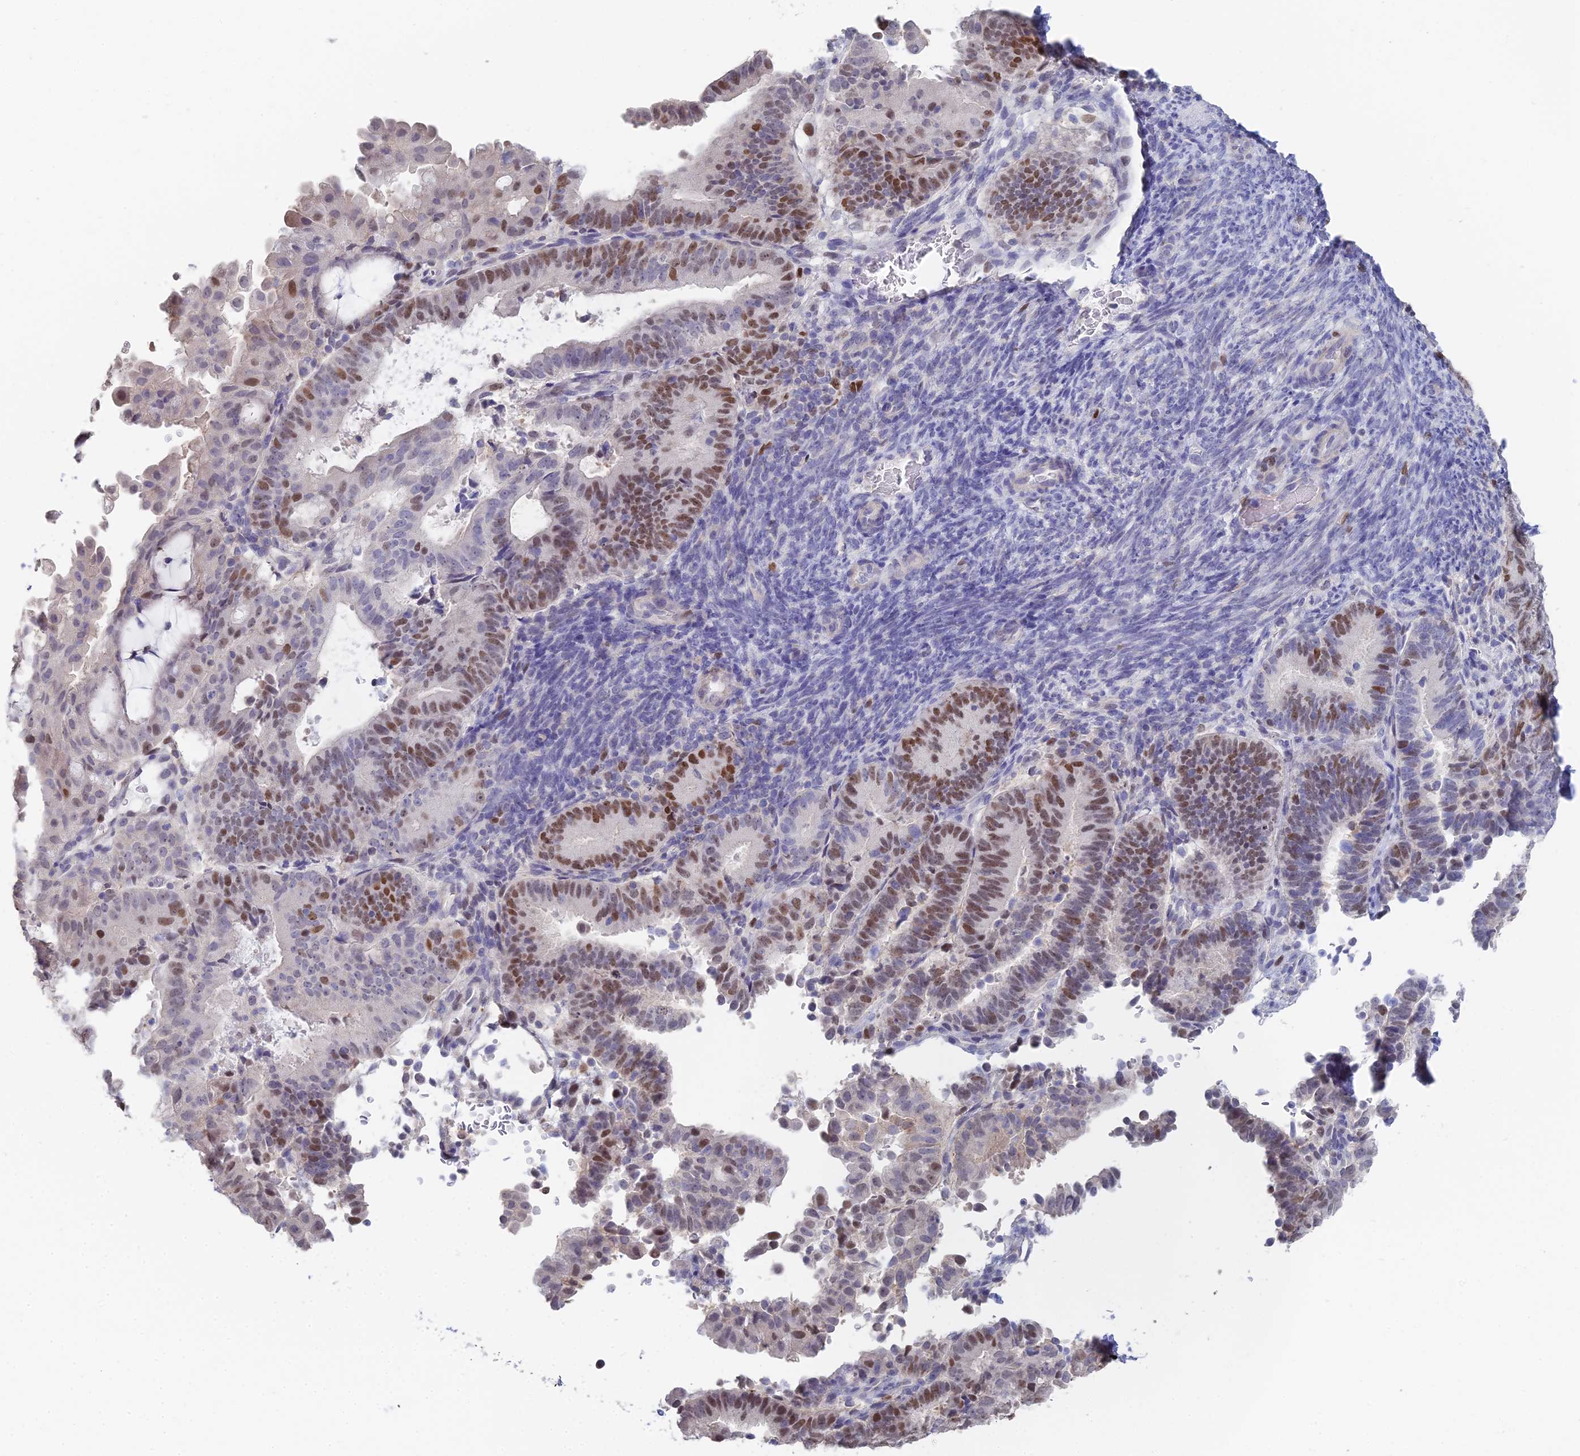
{"staining": {"intensity": "strong", "quantity": "25%-75%", "location": "nuclear"}, "tissue": "endometrial cancer", "cell_type": "Tumor cells", "image_type": "cancer", "snomed": [{"axis": "morphology", "description": "Adenocarcinoma, NOS"}, {"axis": "topography", "description": "Endometrium"}], "caption": "Tumor cells display high levels of strong nuclear positivity in approximately 25%-75% of cells in human endometrial adenocarcinoma.", "gene": "MCM2", "patient": {"sex": "female", "age": 70}}